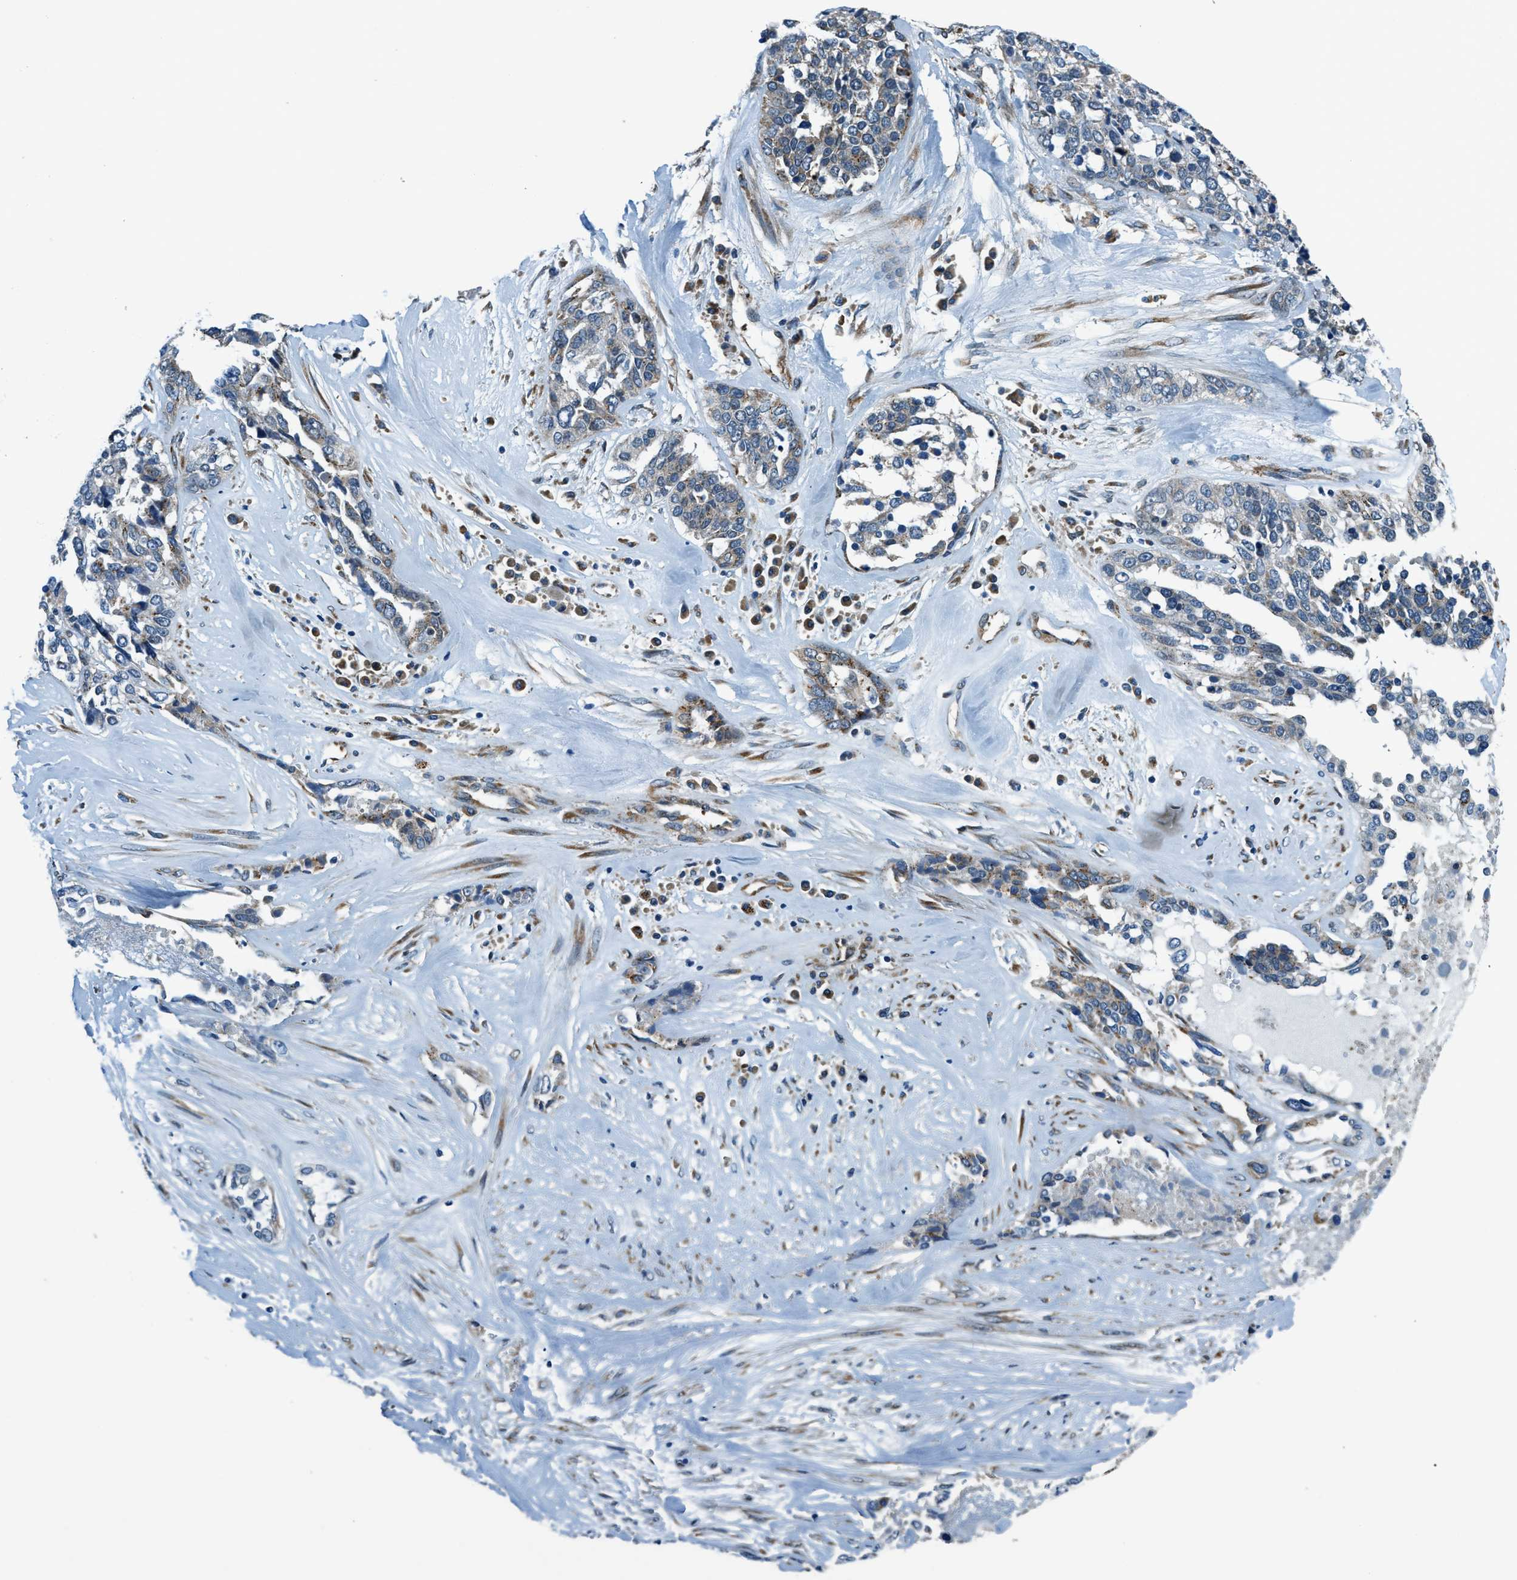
{"staining": {"intensity": "weak", "quantity": "<25%", "location": "cytoplasmic/membranous"}, "tissue": "ovarian cancer", "cell_type": "Tumor cells", "image_type": "cancer", "snomed": [{"axis": "morphology", "description": "Cystadenocarcinoma, serous, NOS"}, {"axis": "topography", "description": "Ovary"}], "caption": "Human ovarian serous cystadenocarcinoma stained for a protein using immunohistochemistry (IHC) exhibits no positivity in tumor cells.", "gene": "GINM1", "patient": {"sex": "female", "age": 44}}